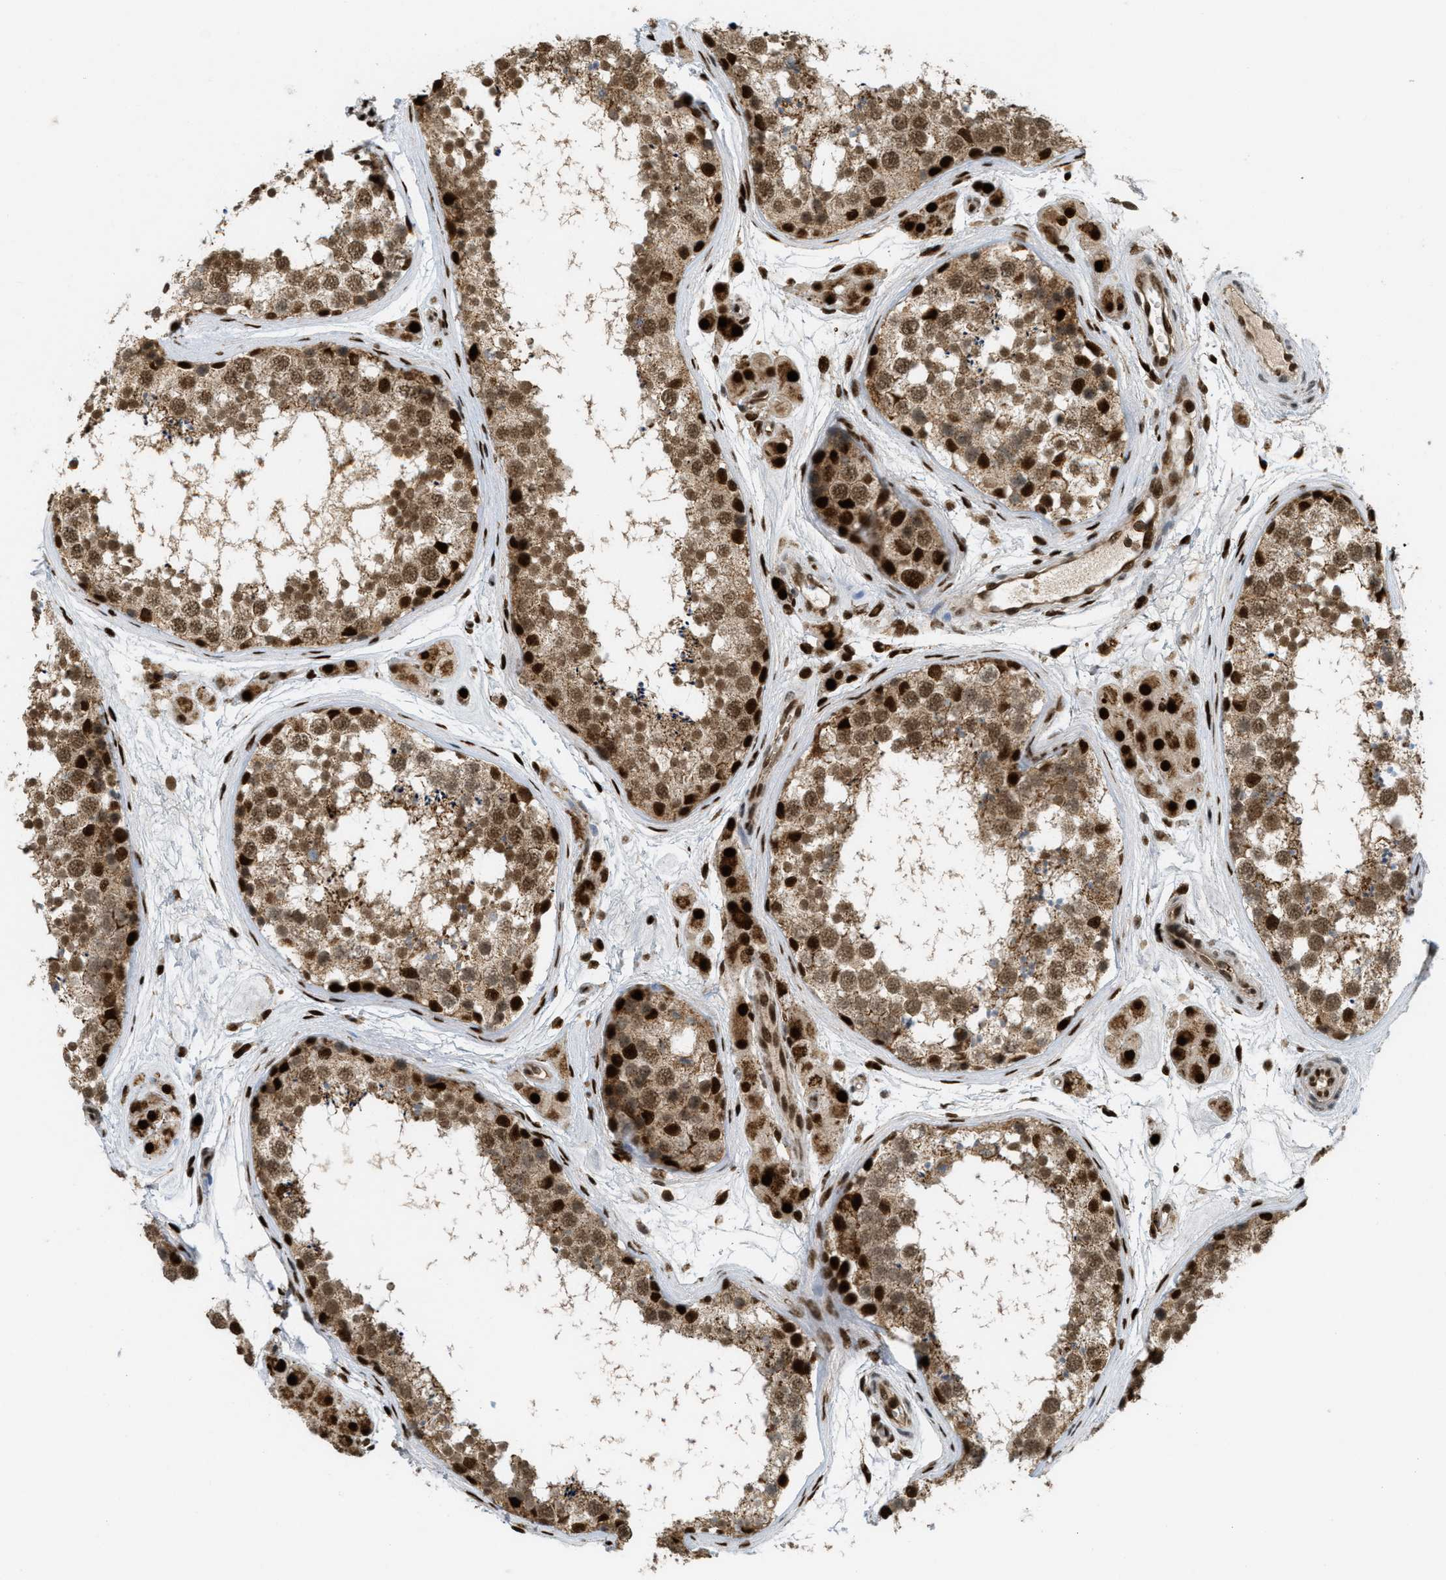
{"staining": {"intensity": "strong", "quantity": ">75%", "location": "cytoplasmic/membranous,nuclear"}, "tissue": "testis", "cell_type": "Cells in seminiferous ducts", "image_type": "normal", "snomed": [{"axis": "morphology", "description": "Normal tissue, NOS"}, {"axis": "topography", "description": "Testis"}], "caption": "Immunohistochemistry (DAB) staining of normal human testis reveals strong cytoplasmic/membranous,nuclear protein expression in approximately >75% of cells in seminiferous ducts.", "gene": "TLK1", "patient": {"sex": "male", "age": 56}}